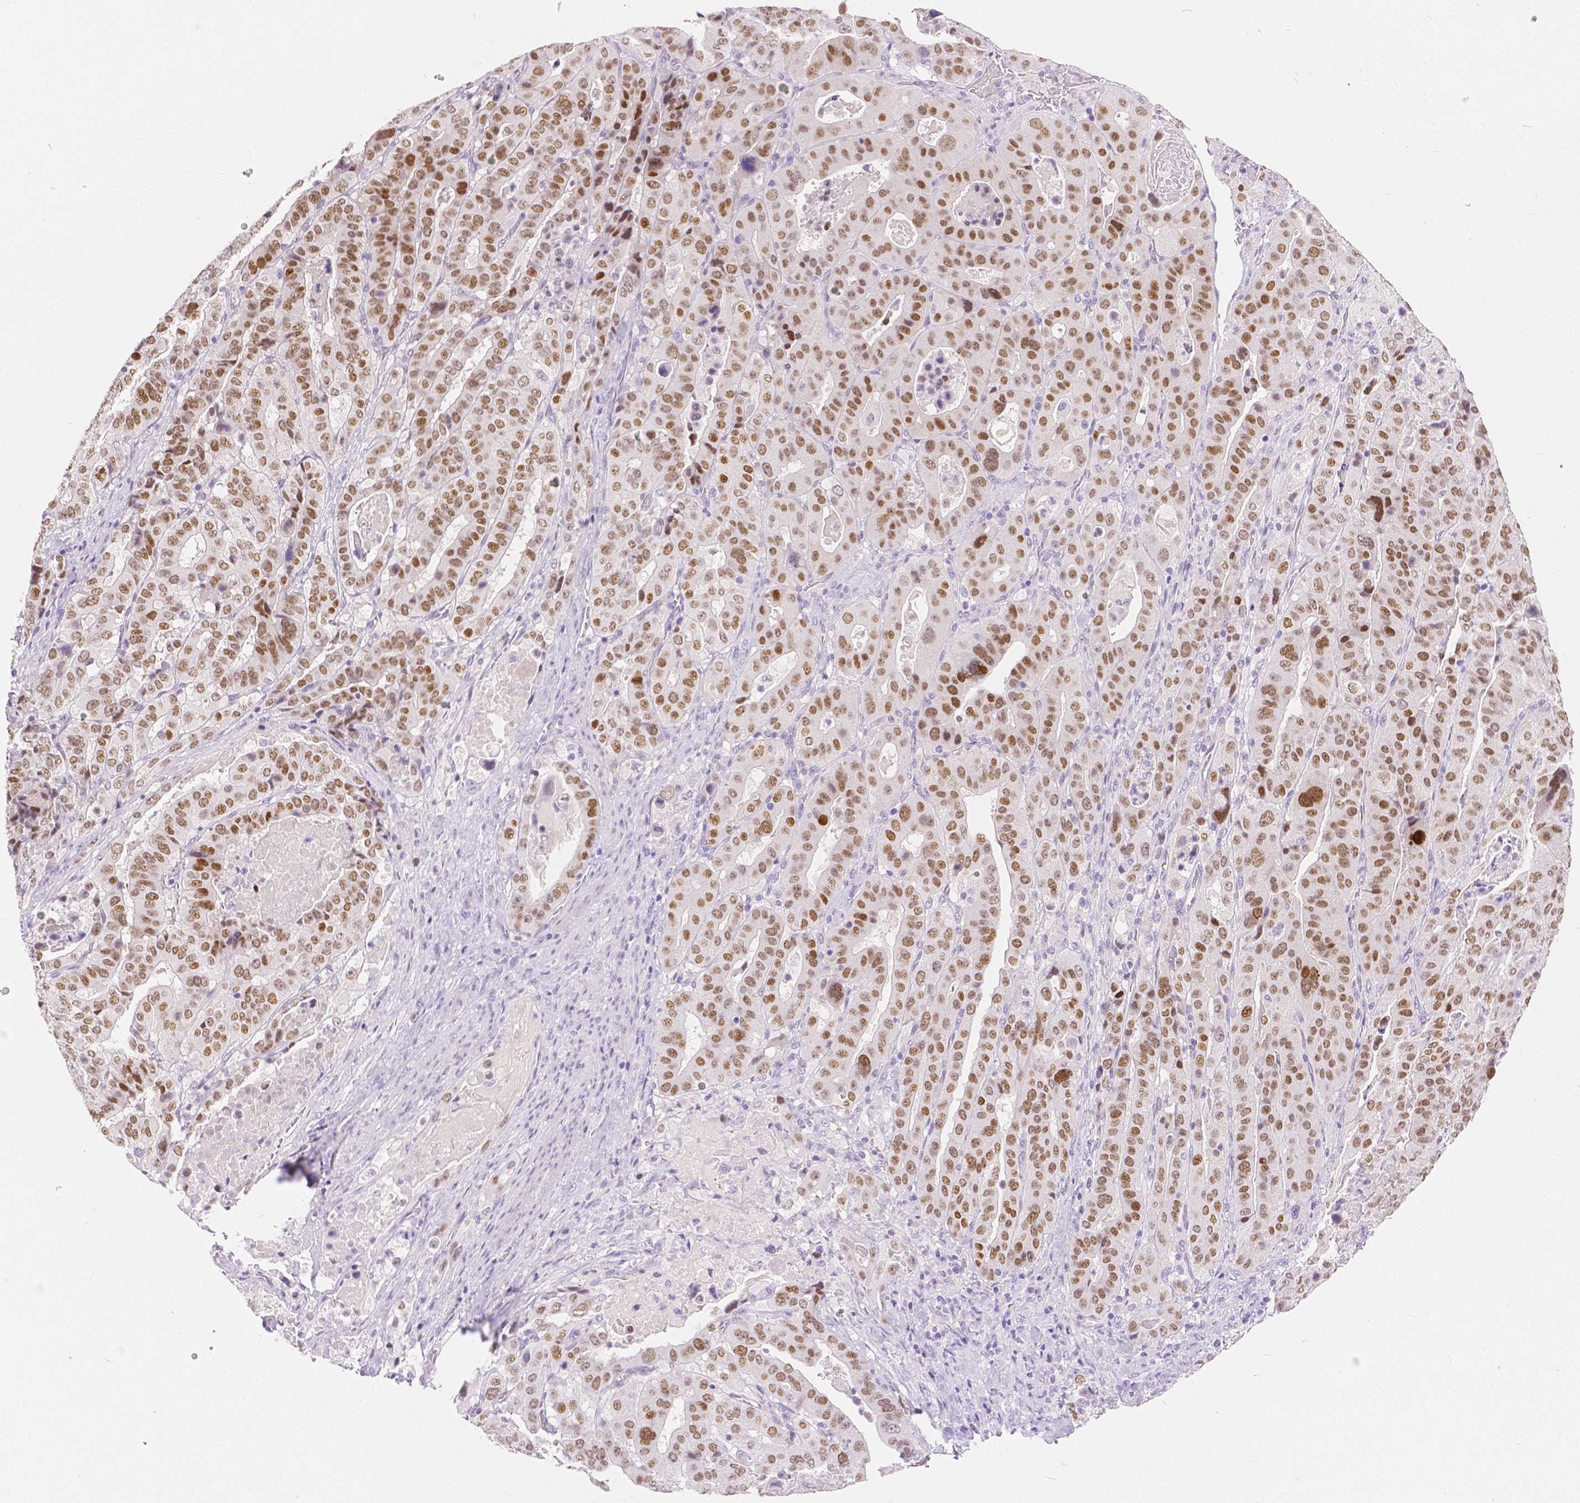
{"staining": {"intensity": "negative", "quantity": "none", "location": "none"}, "tissue": "stomach cancer", "cell_type": "Tumor cells", "image_type": "cancer", "snomed": [{"axis": "morphology", "description": "Adenocarcinoma, NOS"}, {"axis": "topography", "description": "Stomach"}], "caption": "Tumor cells are negative for brown protein staining in stomach cancer (adenocarcinoma).", "gene": "HNF1B", "patient": {"sex": "male", "age": 48}}